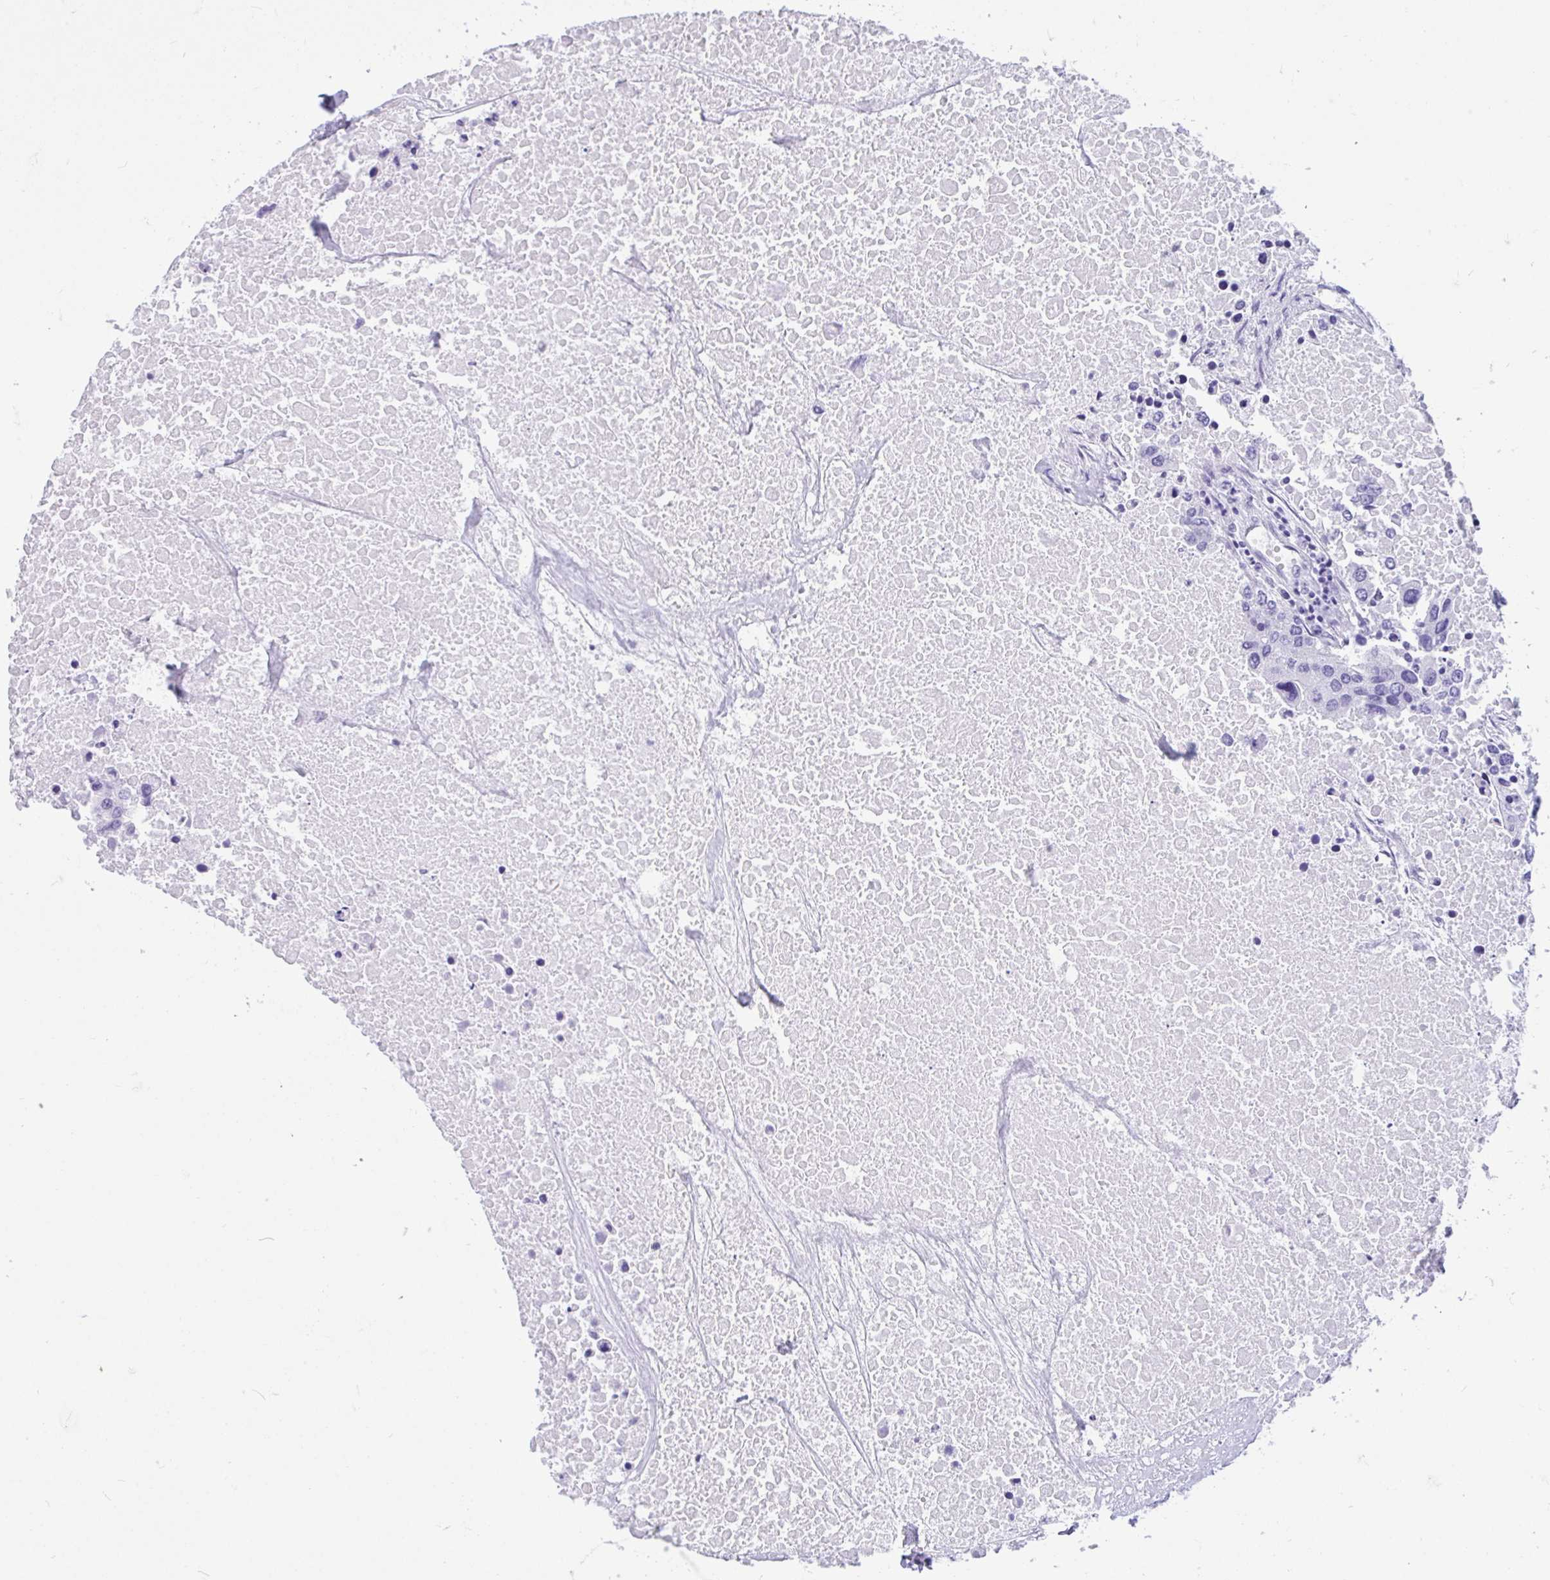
{"staining": {"intensity": "negative", "quantity": "none", "location": "none"}, "tissue": "colorectal cancer", "cell_type": "Tumor cells", "image_type": "cancer", "snomed": [{"axis": "morphology", "description": "Adenocarcinoma, NOS"}, {"axis": "topography", "description": "Colon"}], "caption": "Histopathology image shows no protein staining in tumor cells of colorectal cancer tissue.", "gene": "IAPP", "patient": {"sex": "male", "age": 77}}